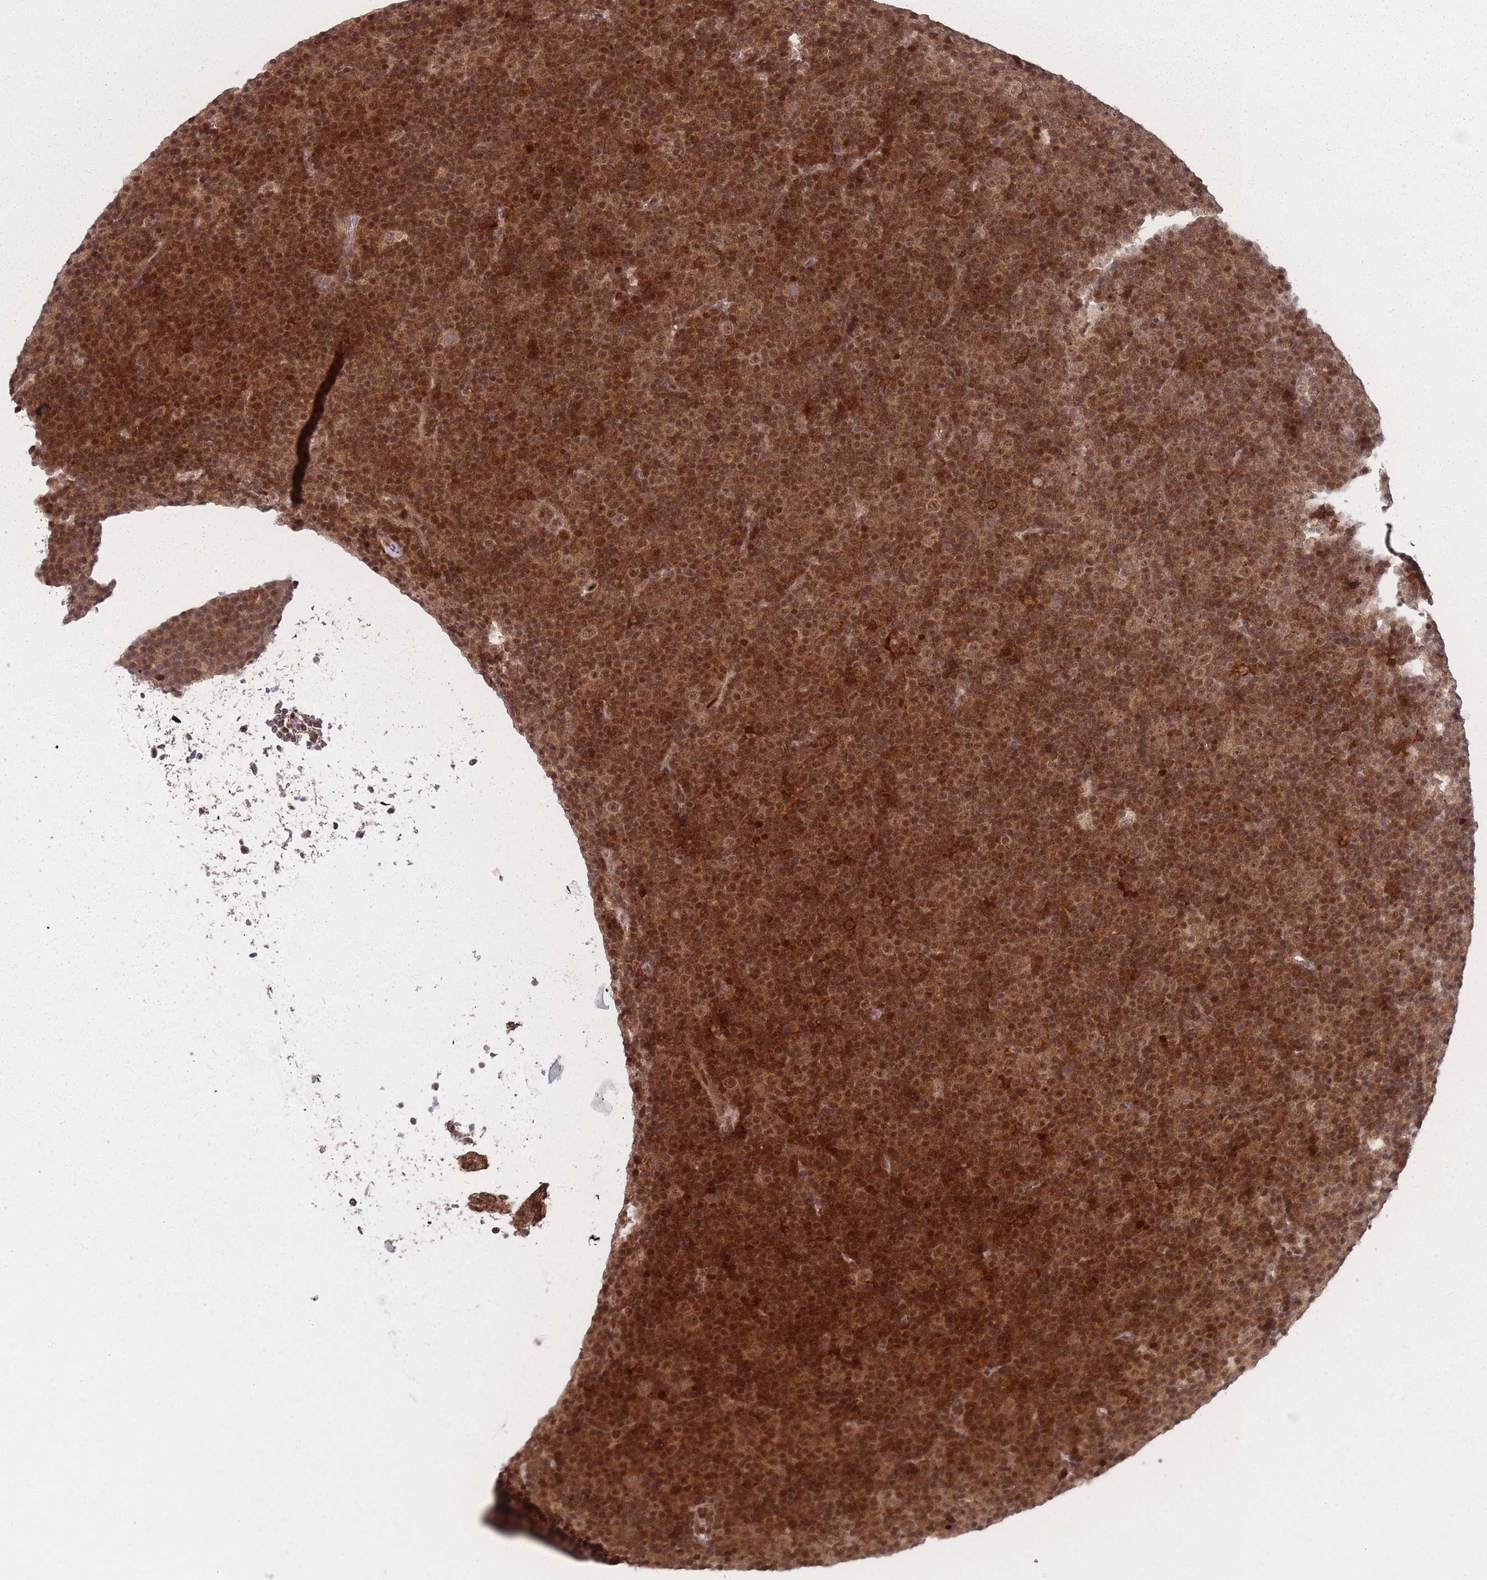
{"staining": {"intensity": "moderate", "quantity": ">75%", "location": "cytoplasmic/membranous,nuclear"}, "tissue": "lymphoma", "cell_type": "Tumor cells", "image_type": "cancer", "snomed": [{"axis": "morphology", "description": "Malignant lymphoma, non-Hodgkin's type, Low grade"}, {"axis": "topography", "description": "Lymph node"}], "caption": "Human lymphoma stained with a protein marker demonstrates moderate staining in tumor cells.", "gene": "WDR55", "patient": {"sex": "female", "age": 67}}